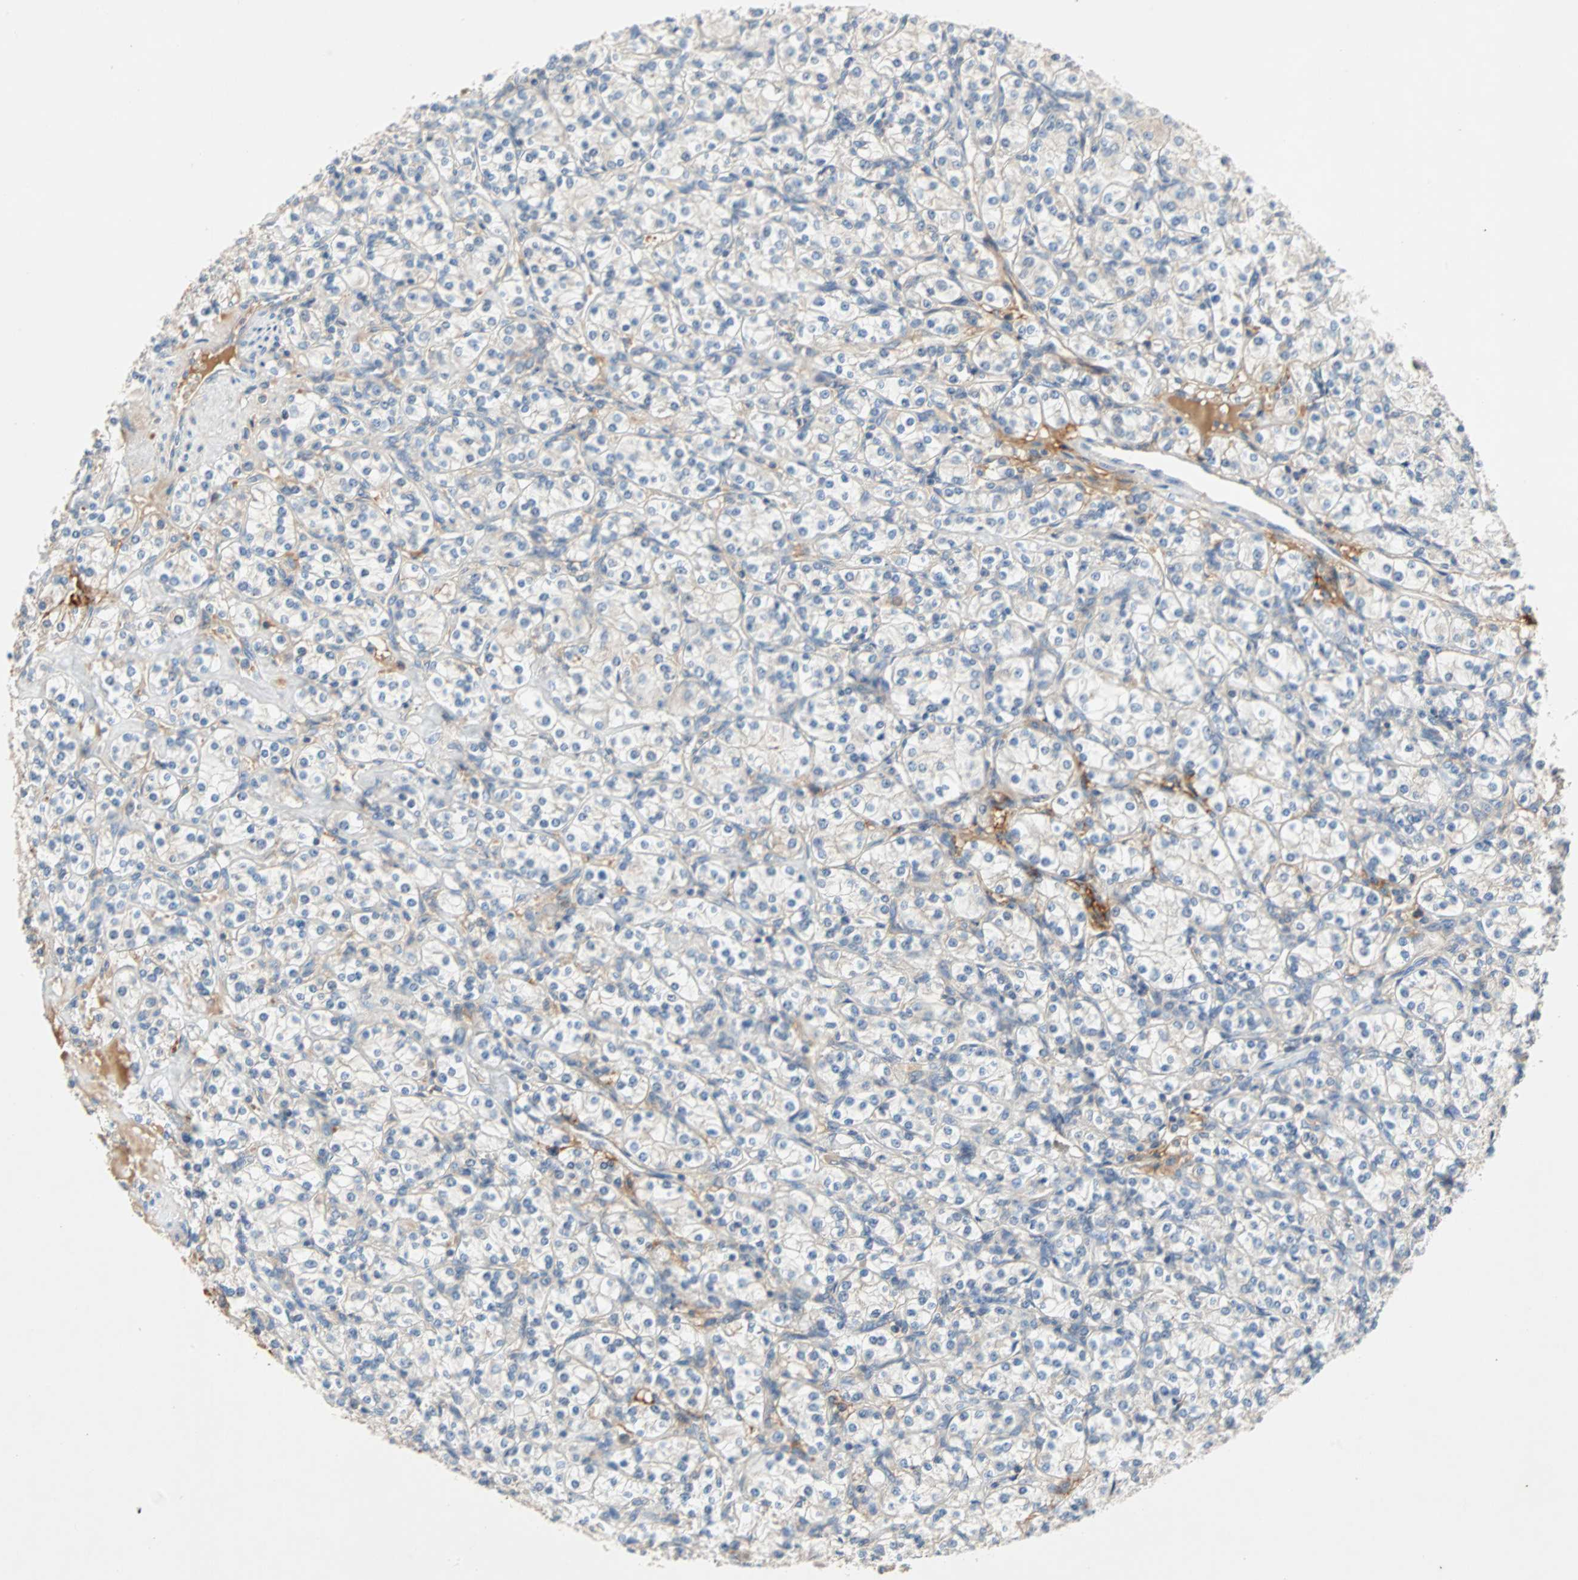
{"staining": {"intensity": "negative", "quantity": "none", "location": "none"}, "tissue": "renal cancer", "cell_type": "Tumor cells", "image_type": "cancer", "snomed": [{"axis": "morphology", "description": "Adenocarcinoma, NOS"}, {"axis": "topography", "description": "Kidney"}], "caption": "Image shows no significant protein staining in tumor cells of renal cancer (adenocarcinoma).", "gene": "MAP4K1", "patient": {"sex": "male", "age": 77}}